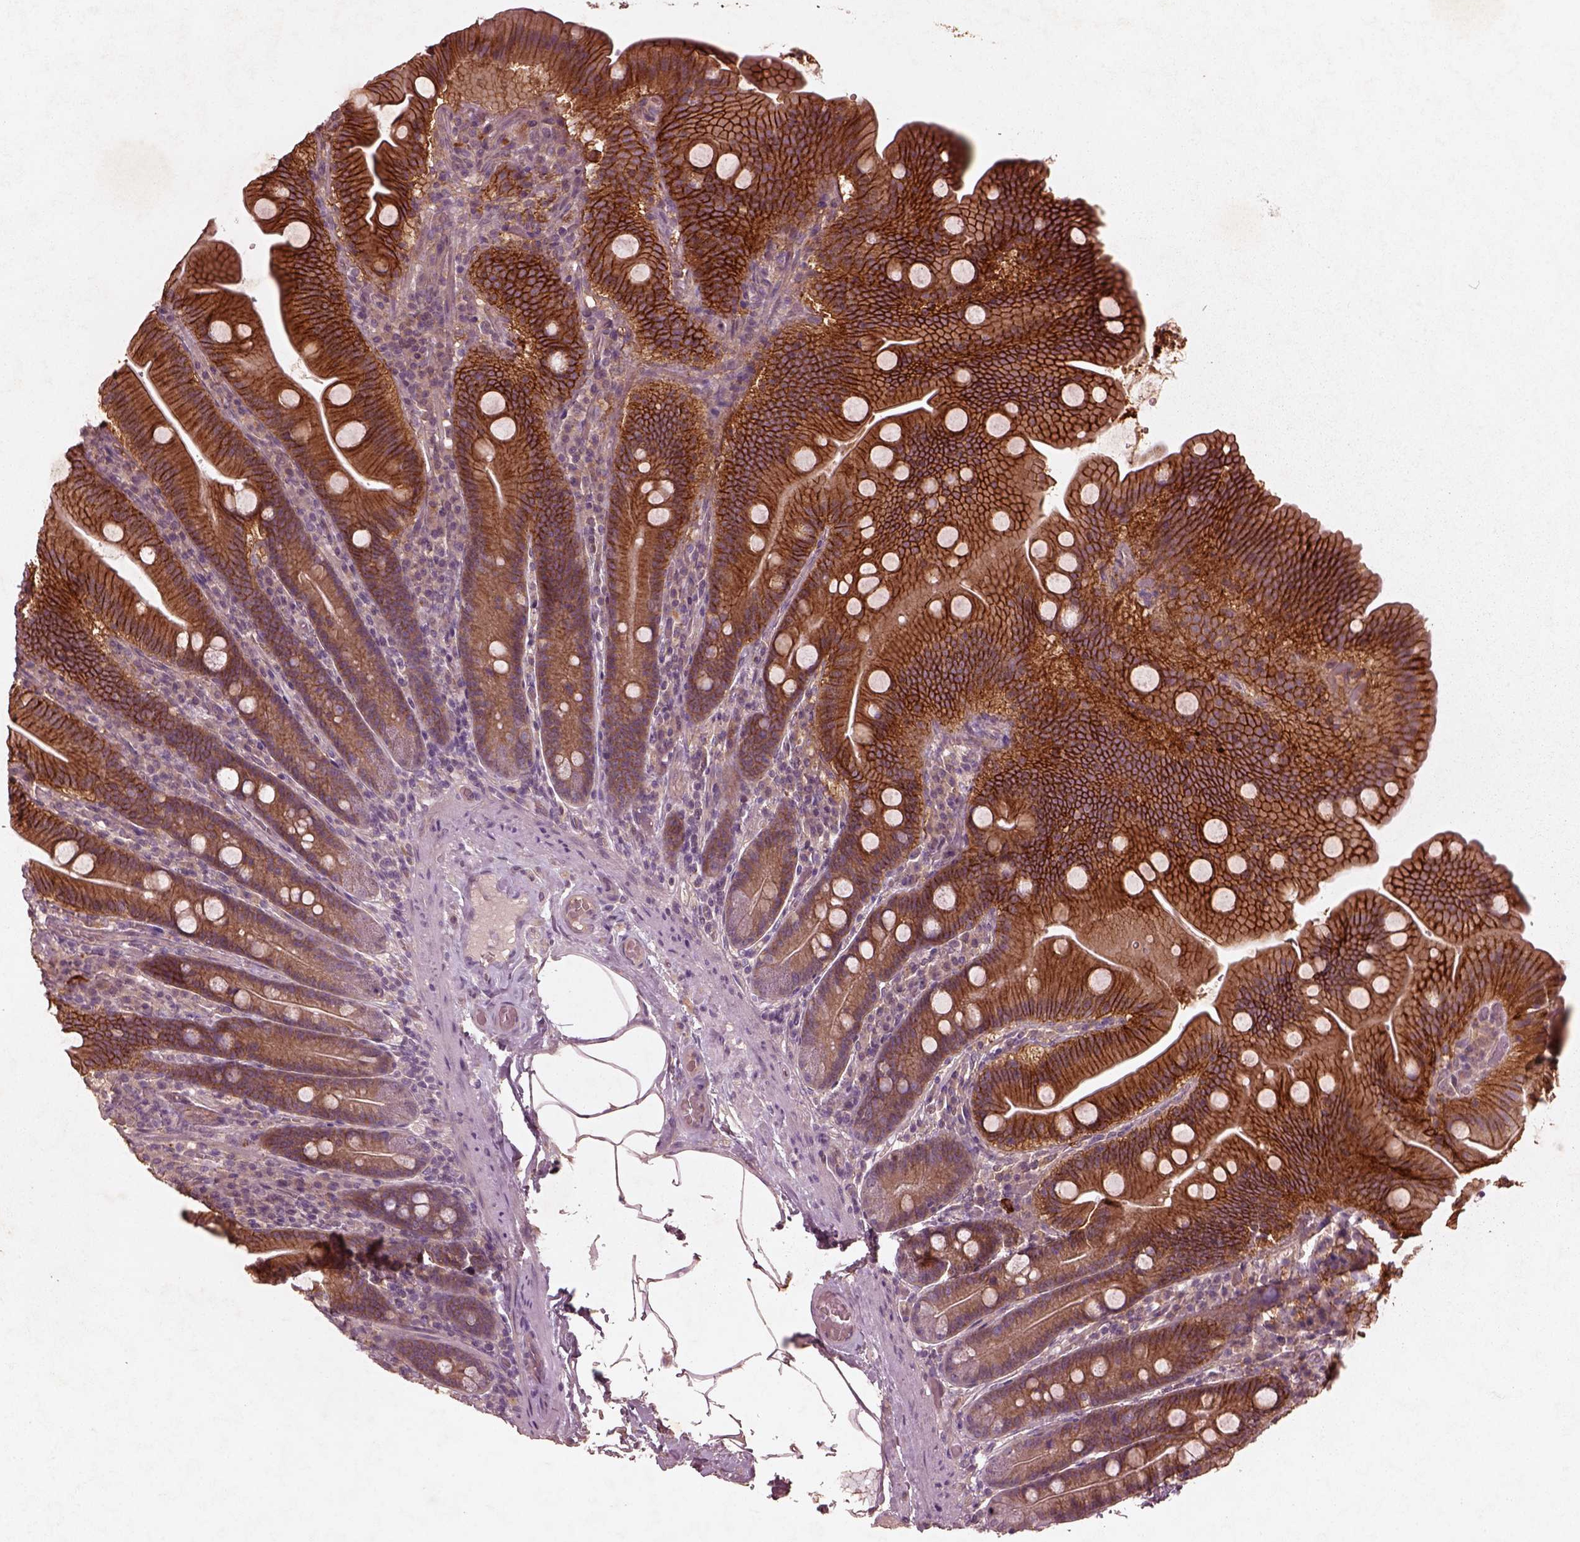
{"staining": {"intensity": "strong", "quantity": ">75%", "location": "cytoplasmic/membranous"}, "tissue": "small intestine", "cell_type": "Glandular cells", "image_type": "normal", "snomed": [{"axis": "morphology", "description": "Normal tissue, NOS"}, {"axis": "topography", "description": "Small intestine"}], "caption": "Unremarkable small intestine demonstrates strong cytoplasmic/membranous expression in approximately >75% of glandular cells, visualized by immunohistochemistry.", "gene": "FAM234A", "patient": {"sex": "male", "age": 37}}